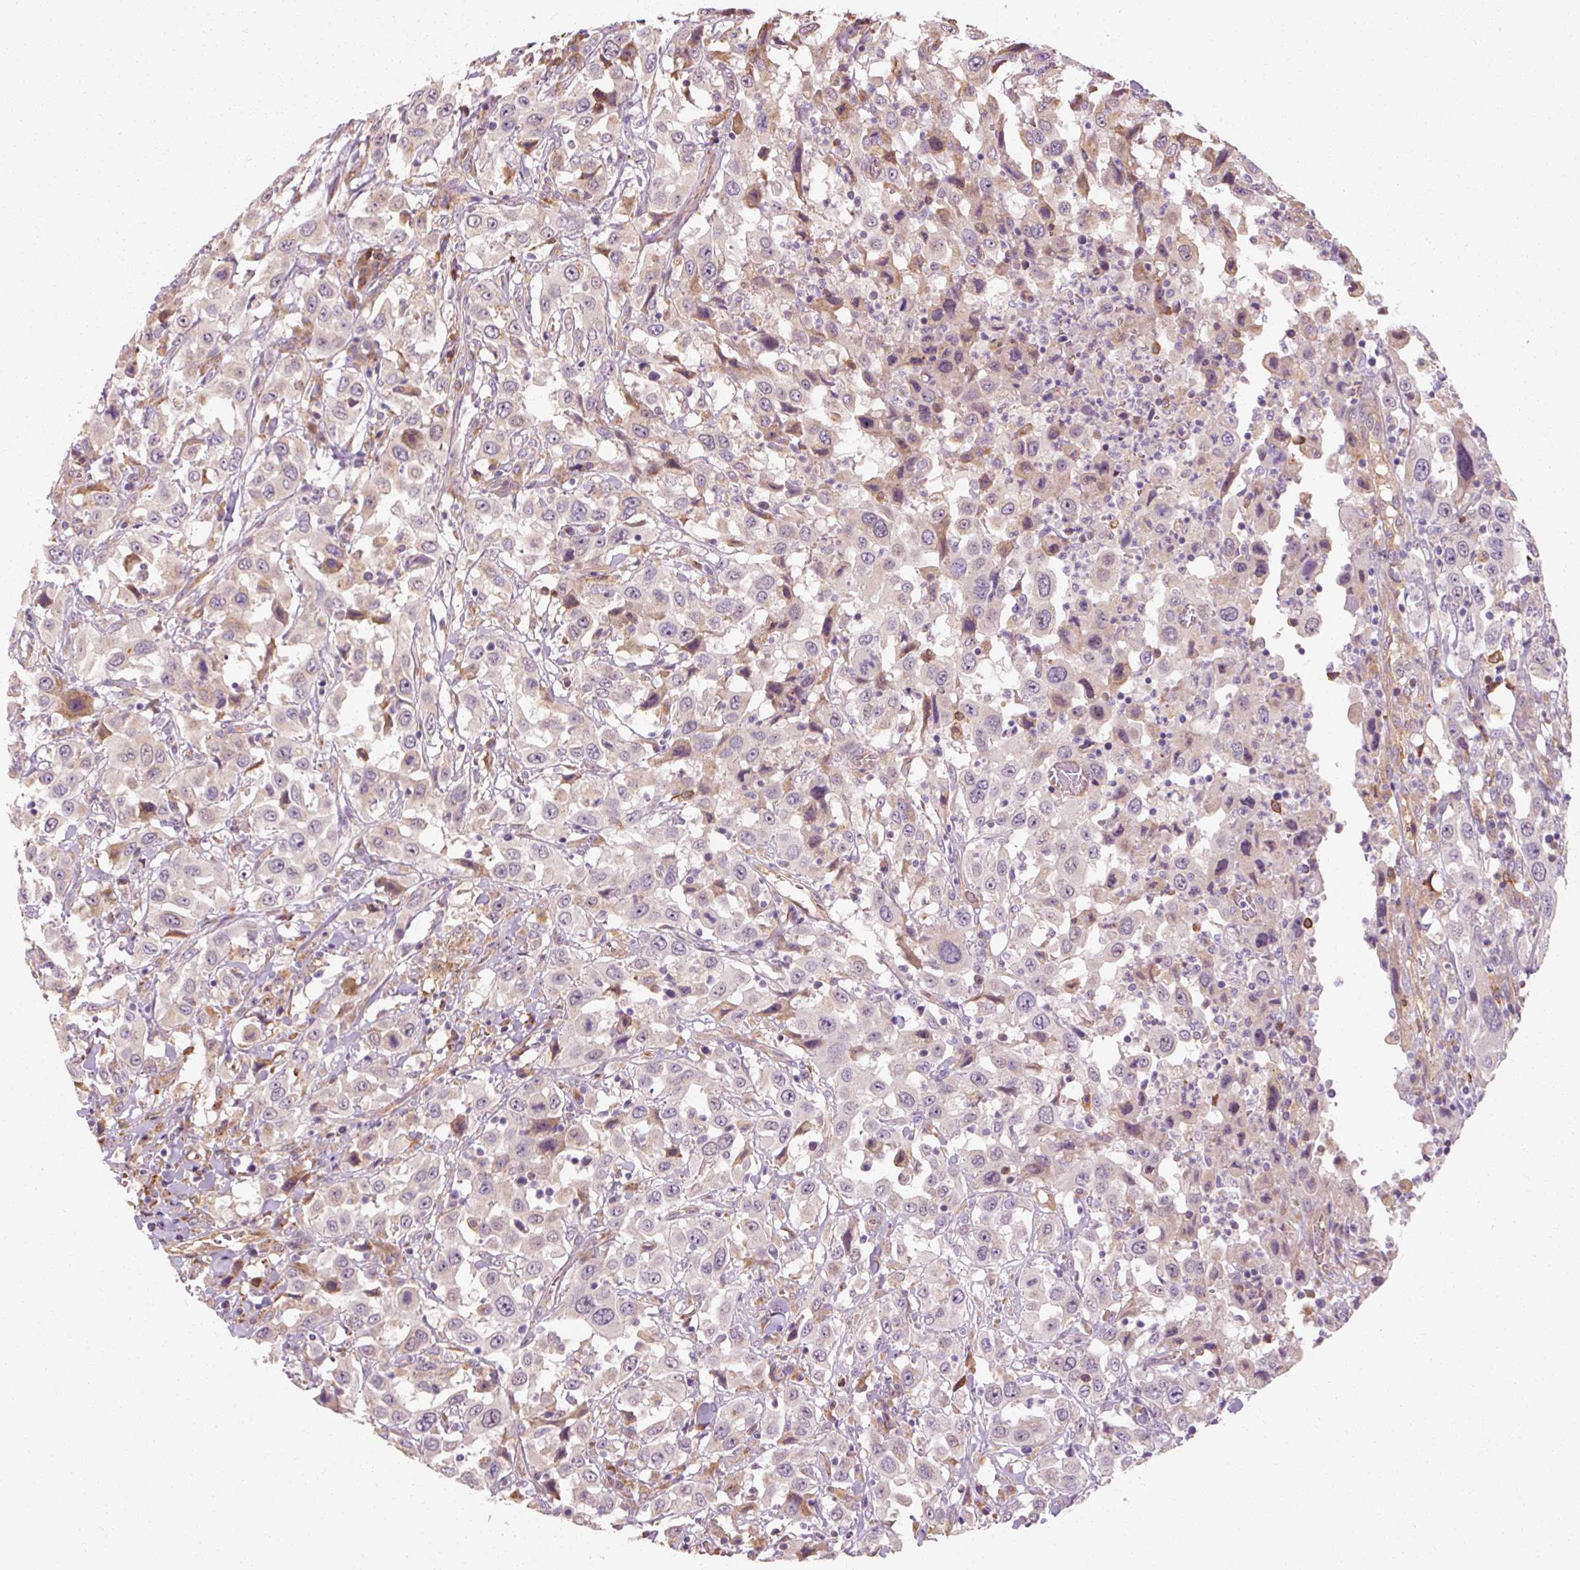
{"staining": {"intensity": "weak", "quantity": "<25%", "location": "cytoplasmic/membranous"}, "tissue": "urothelial cancer", "cell_type": "Tumor cells", "image_type": "cancer", "snomed": [{"axis": "morphology", "description": "Urothelial carcinoma, High grade"}, {"axis": "topography", "description": "Urinary bladder"}], "caption": "Immunohistochemical staining of human urothelial carcinoma (high-grade) exhibits no significant positivity in tumor cells. The staining was performed using DAB to visualize the protein expression in brown, while the nuclei were stained in blue with hematoxylin (Magnification: 20x).", "gene": "TBC1D4", "patient": {"sex": "male", "age": 61}}